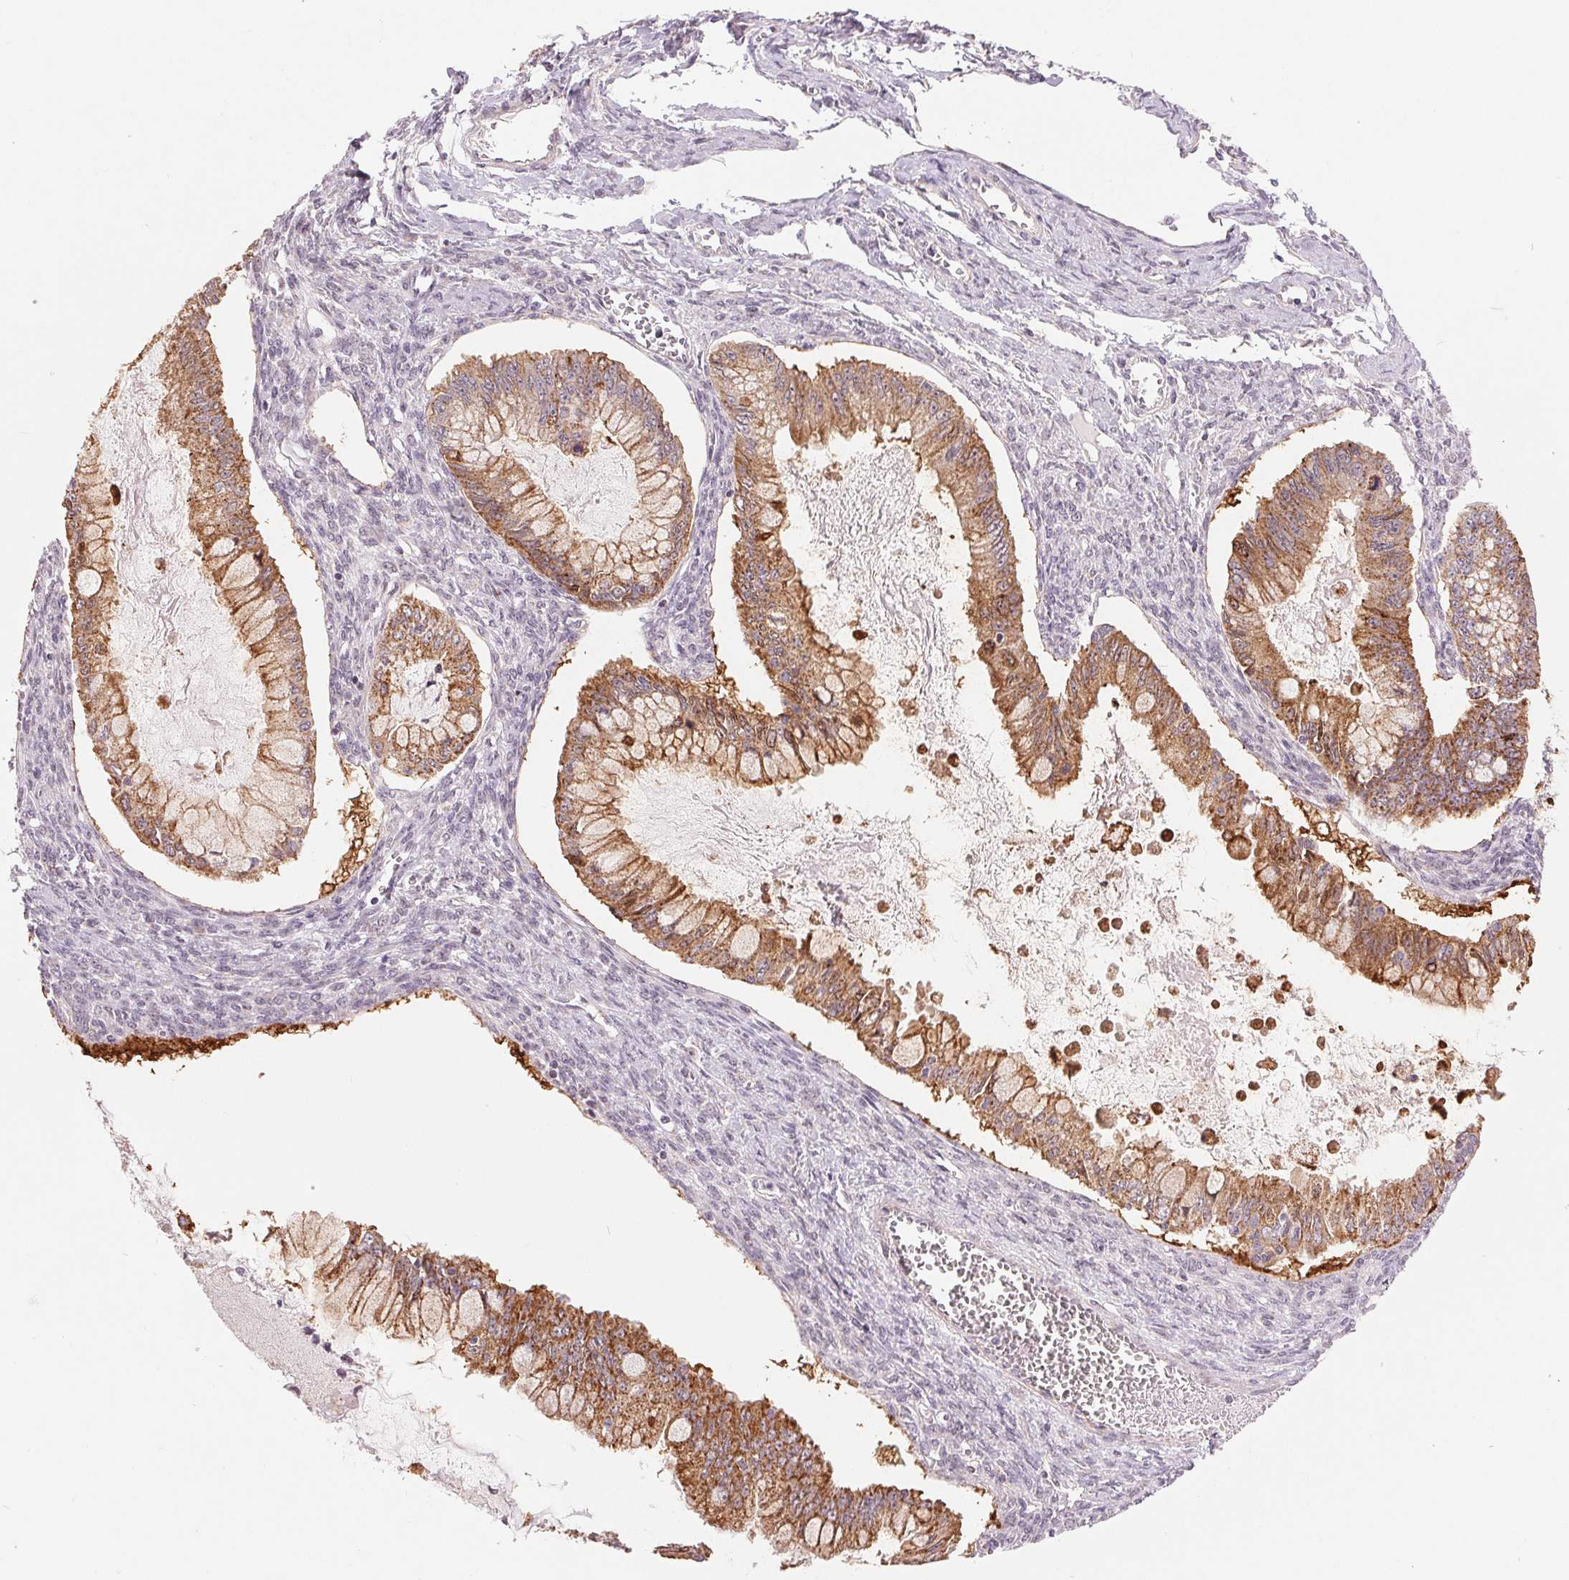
{"staining": {"intensity": "moderate", "quantity": ">75%", "location": "cytoplasmic/membranous"}, "tissue": "ovarian cancer", "cell_type": "Tumor cells", "image_type": "cancer", "snomed": [{"axis": "morphology", "description": "Cystadenocarcinoma, mucinous, NOS"}, {"axis": "topography", "description": "Ovary"}], "caption": "About >75% of tumor cells in human ovarian mucinous cystadenocarcinoma exhibit moderate cytoplasmic/membranous protein staining as visualized by brown immunohistochemical staining.", "gene": "ARHGAP32", "patient": {"sex": "female", "age": 34}}